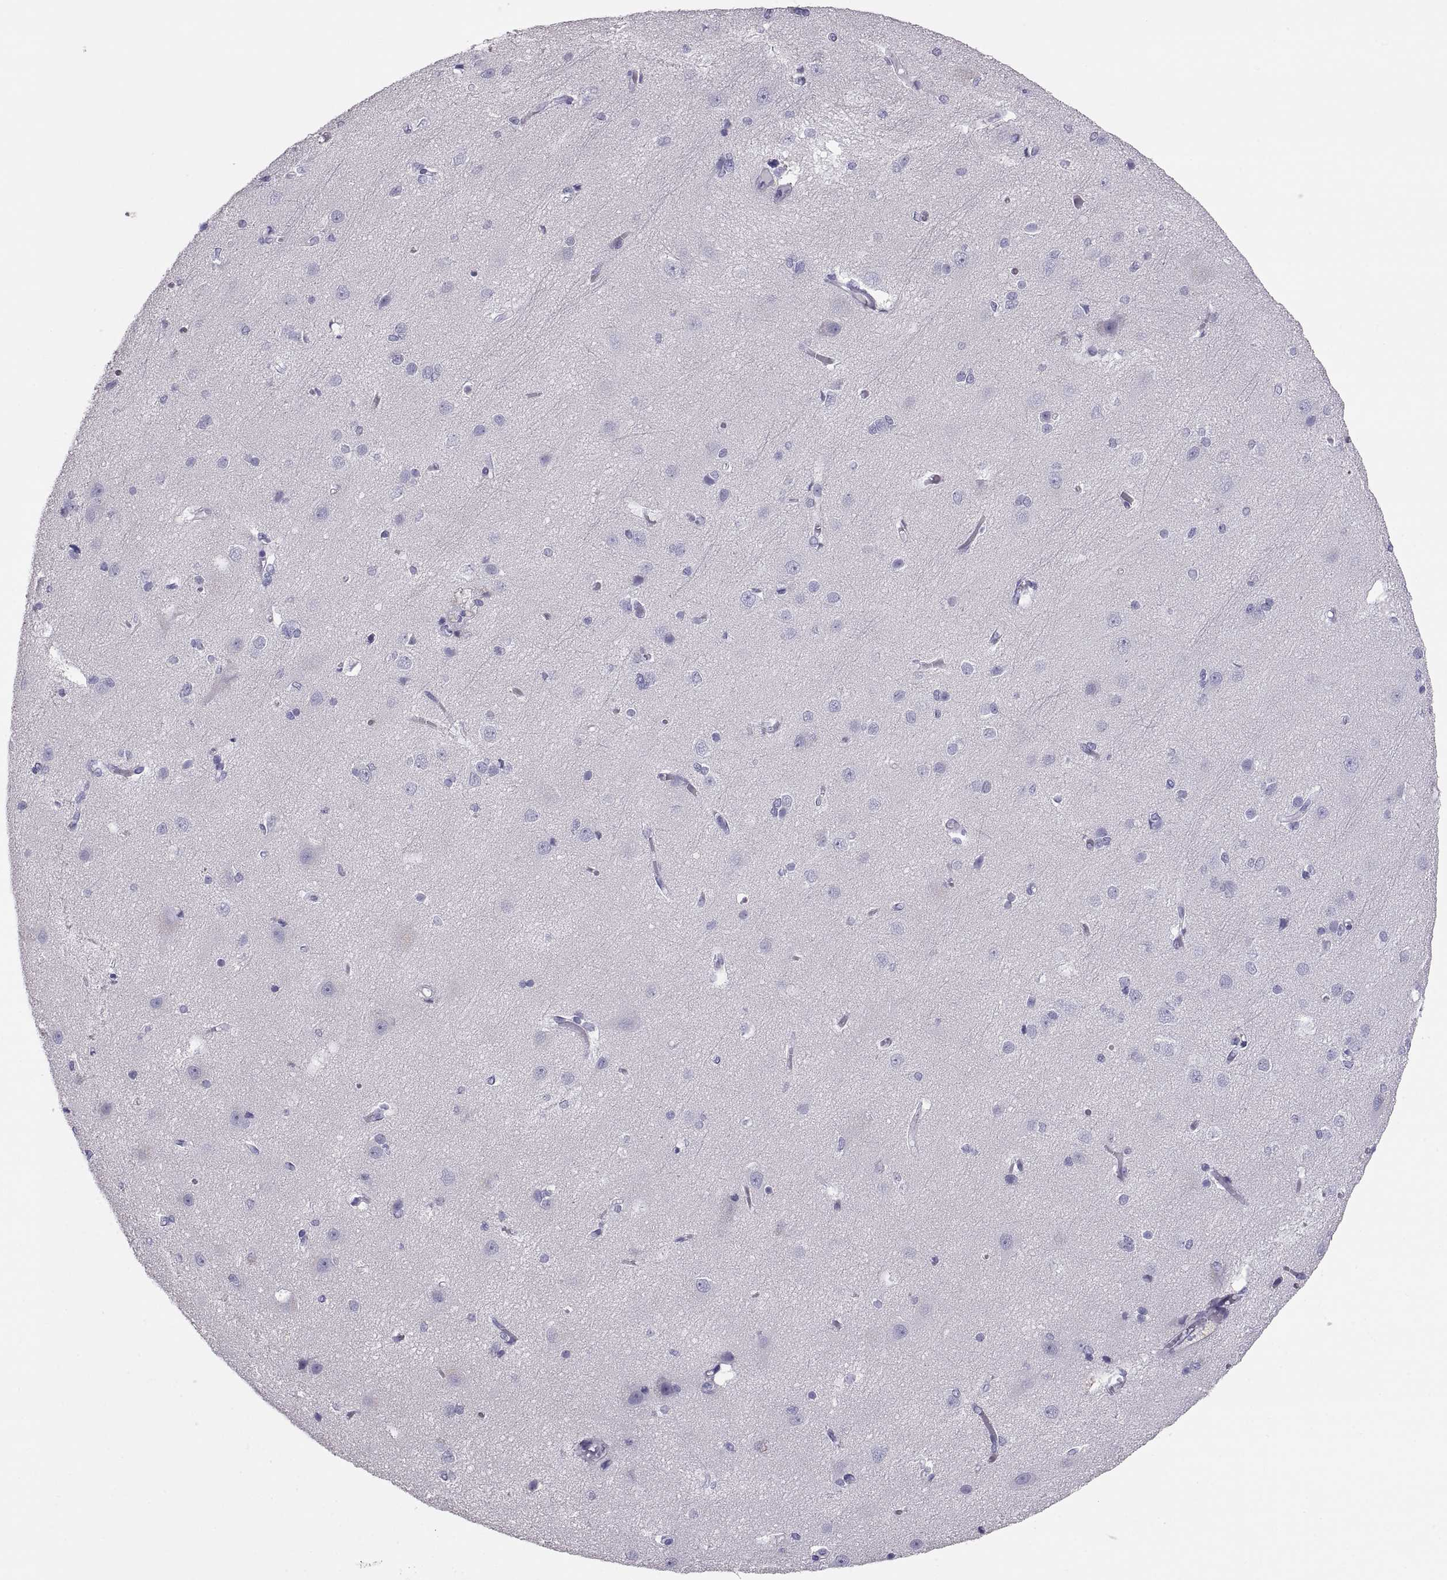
{"staining": {"intensity": "negative", "quantity": "none", "location": "none"}, "tissue": "cerebral cortex", "cell_type": "Endothelial cells", "image_type": "normal", "snomed": [{"axis": "morphology", "description": "Normal tissue, NOS"}, {"axis": "topography", "description": "Cerebral cortex"}], "caption": "This micrograph is of normal cerebral cortex stained with immunohistochemistry (IHC) to label a protein in brown with the nuclei are counter-stained blue. There is no expression in endothelial cells.", "gene": "PAX2", "patient": {"sex": "male", "age": 37}}